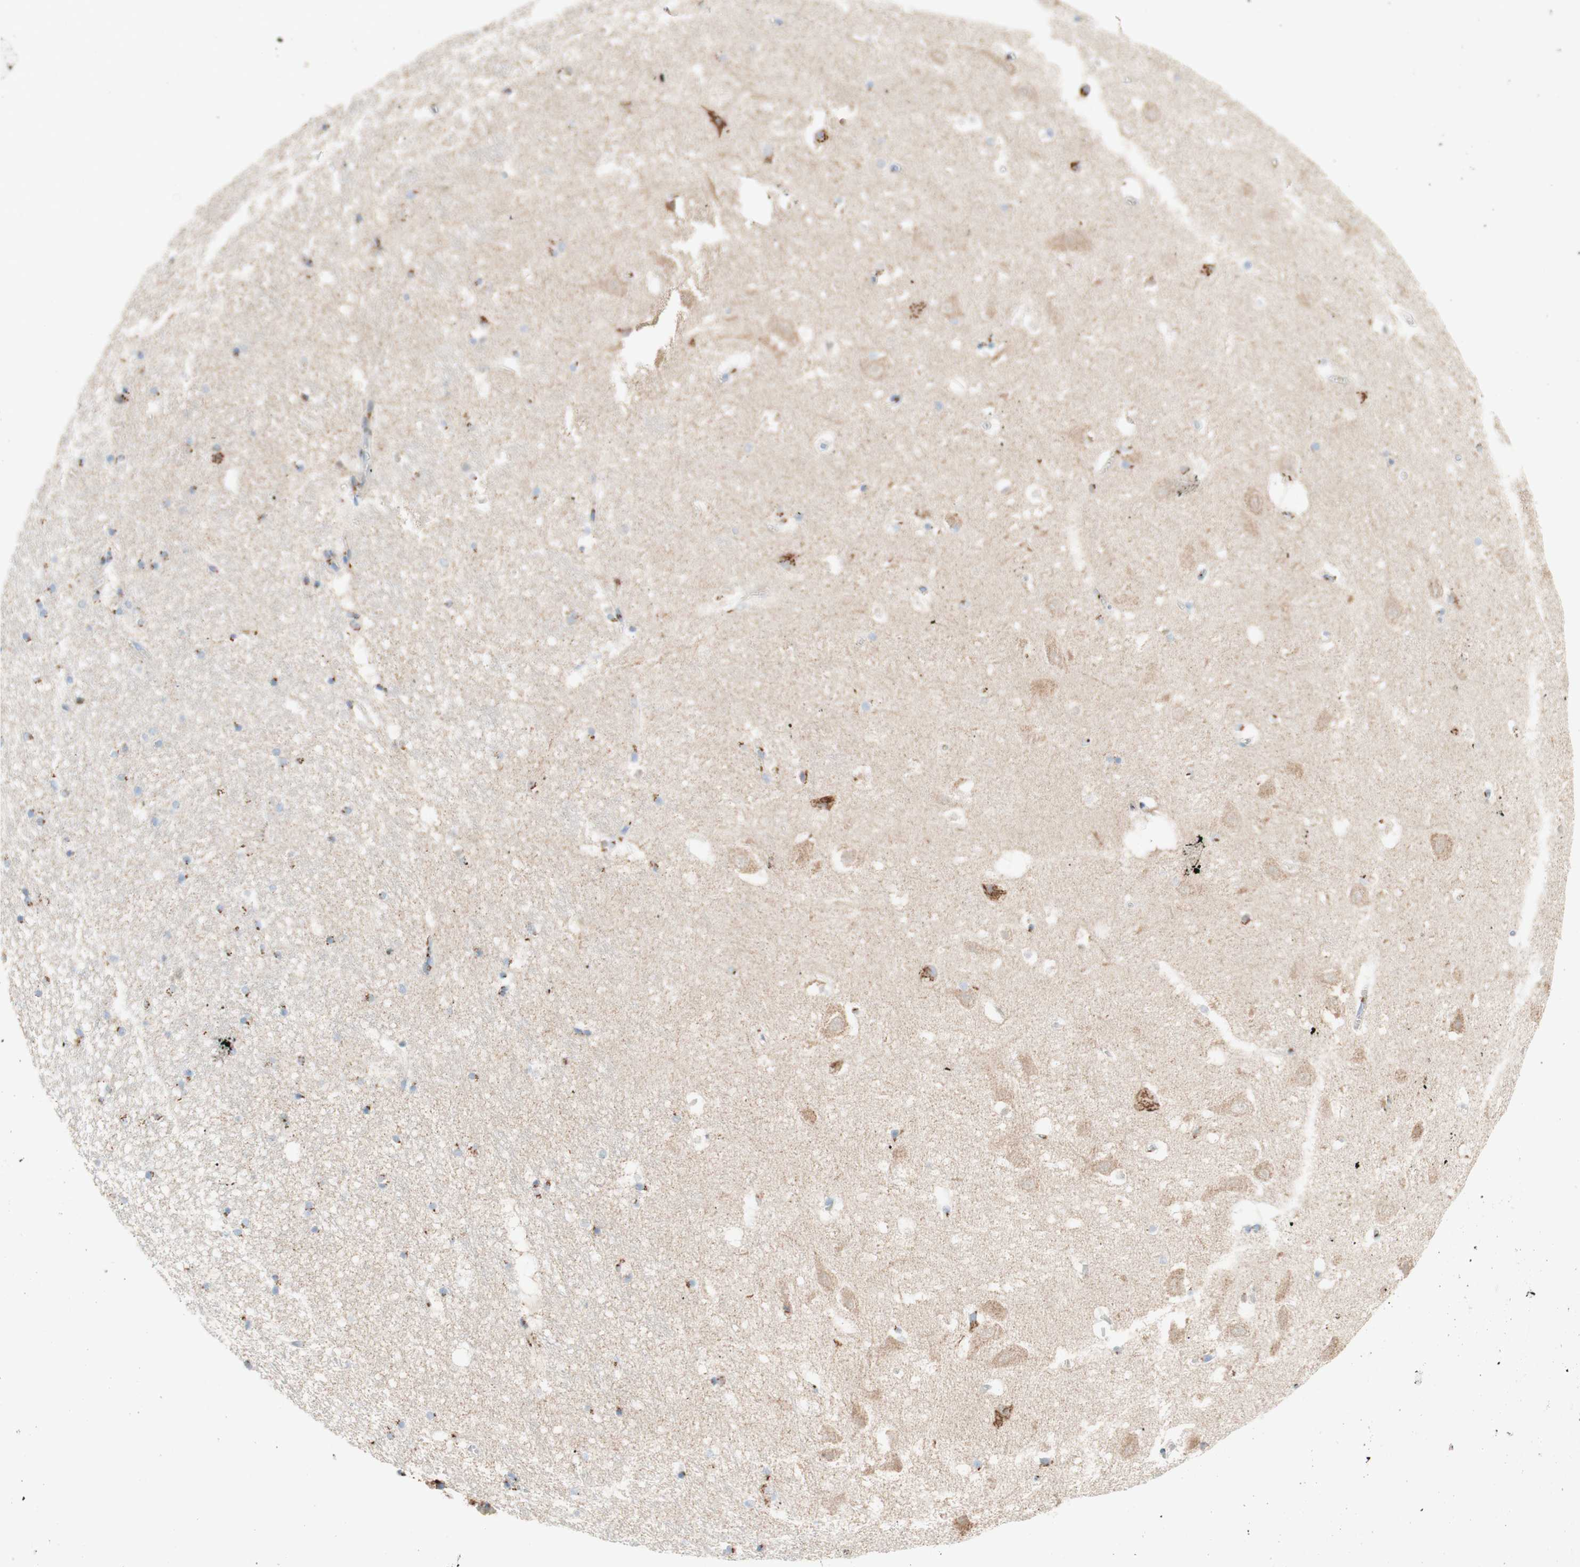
{"staining": {"intensity": "moderate", "quantity": "<25%", "location": "cytoplasmic/membranous"}, "tissue": "hippocampus", "cell_type": "Glial cells", "image_type": "normal", "snomed": [{"axis": "morphology", "description": "Normal tissue, NOS"}, {"axis": "topography", "description": "Hippocampus"}], "caption": "High-power microscopy captured an immunohistochemistry (IHC) image of unremarkable hippocampus, revealing moderate cytoplasmic/membranous staining in about <25% of glial cells. The staining was performed using DAB to visualize the protein expression in brown, while the nuclei were stained in blue with hematoxylin (Magnification: 20x).", "gene": "GOLGB1", "patient": {"sex": "male", "age": 45}}